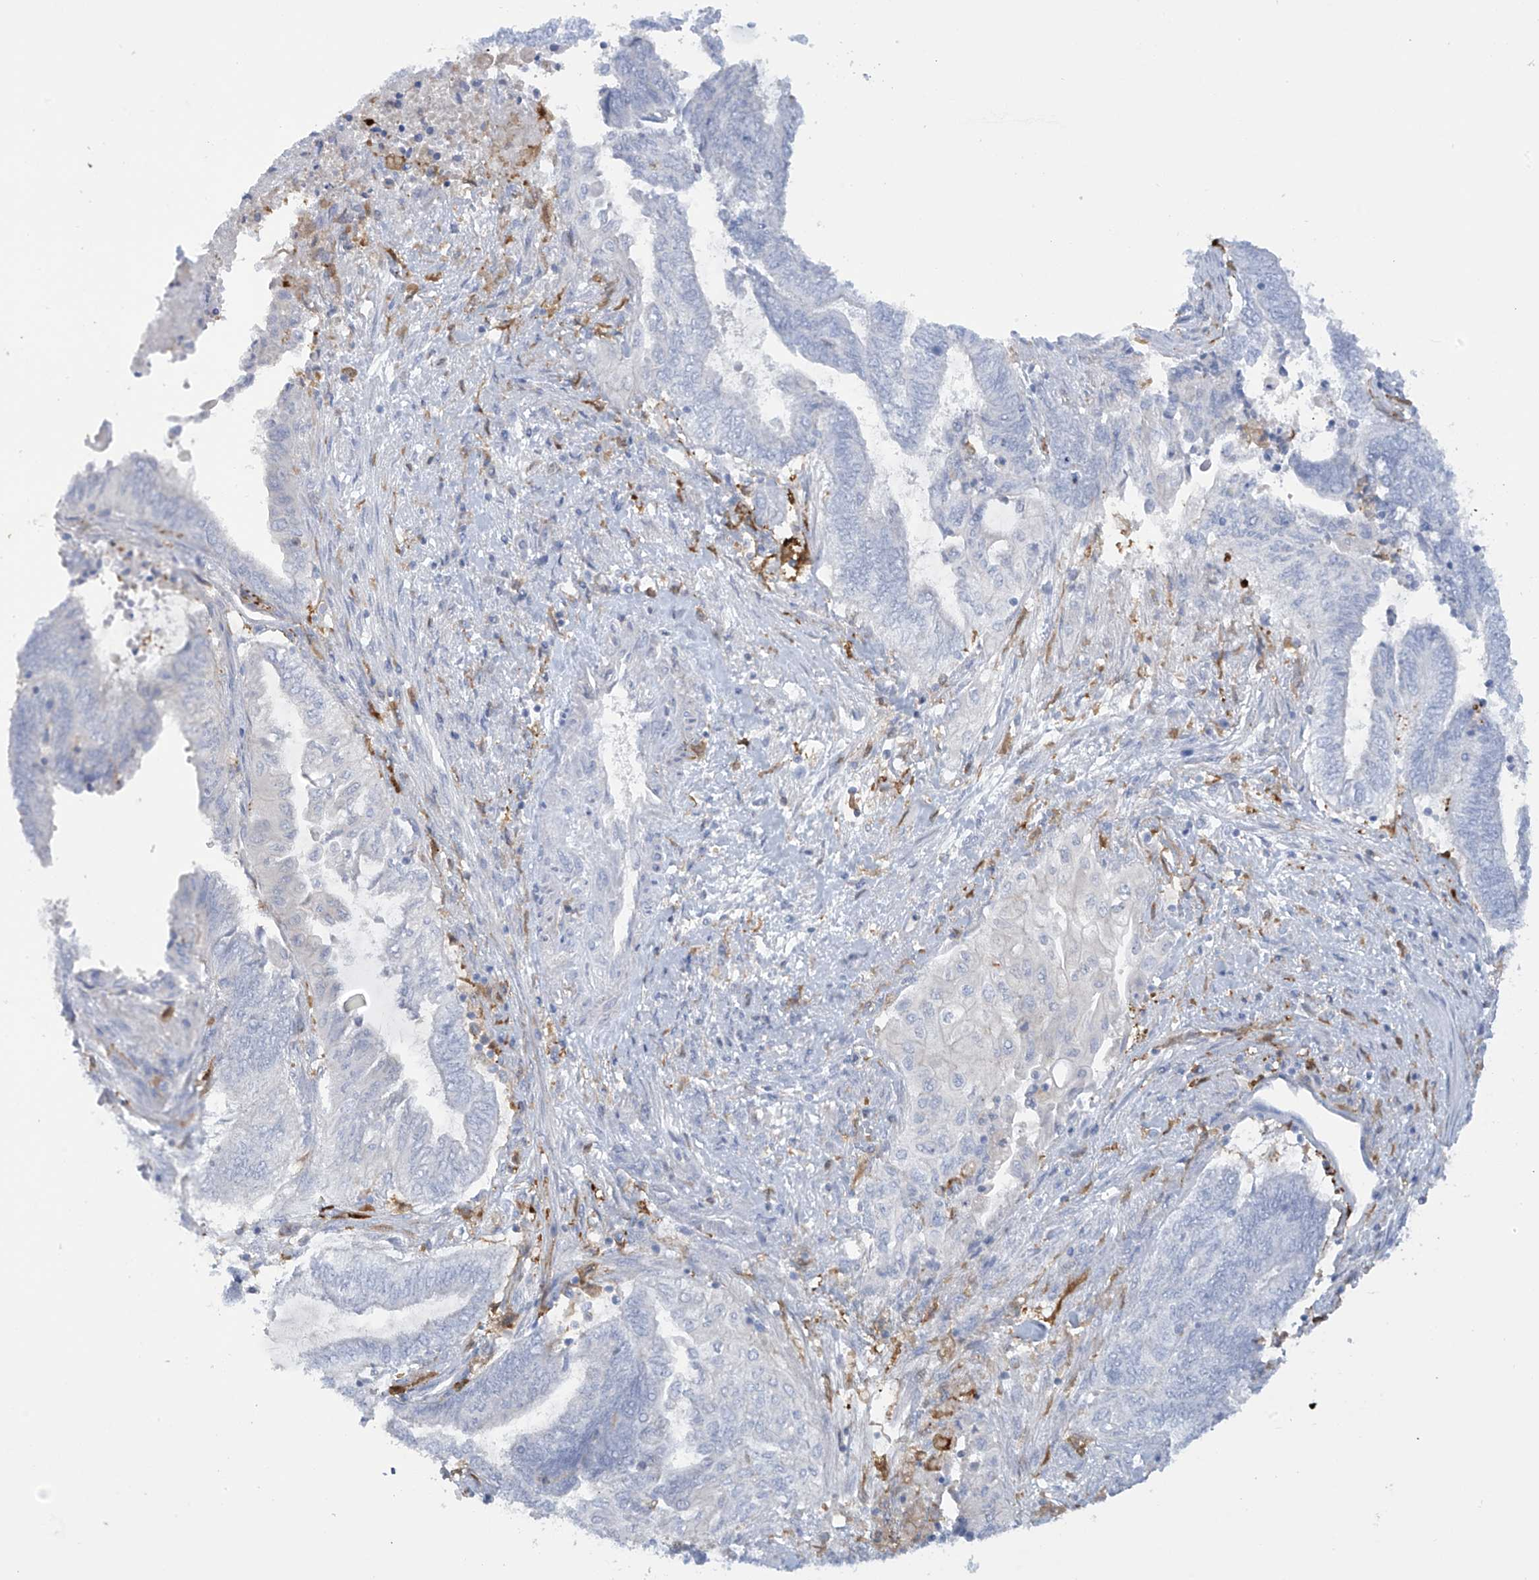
{"staining": {"intensity": "negative", "quantity": "none", "location": "none"}, "tissue": "endometrial cancer", "cell_type": "Tumor cells", "image_type": "cancer", "snomed": [{"axis": "morphology", "description": "Adenocarcinoma, NOS"}, {"axis": "topography", "description": "Uterus"}, {"axis": "topography", "description": "Endometrium"}], "caption": "Tumor cells show no significant protein positivity in endometrial adenocarcinoma. Nuclei are stained in blue.", "gene": "TRMT2B", "patient": {"sex": "female", "age": 70}}